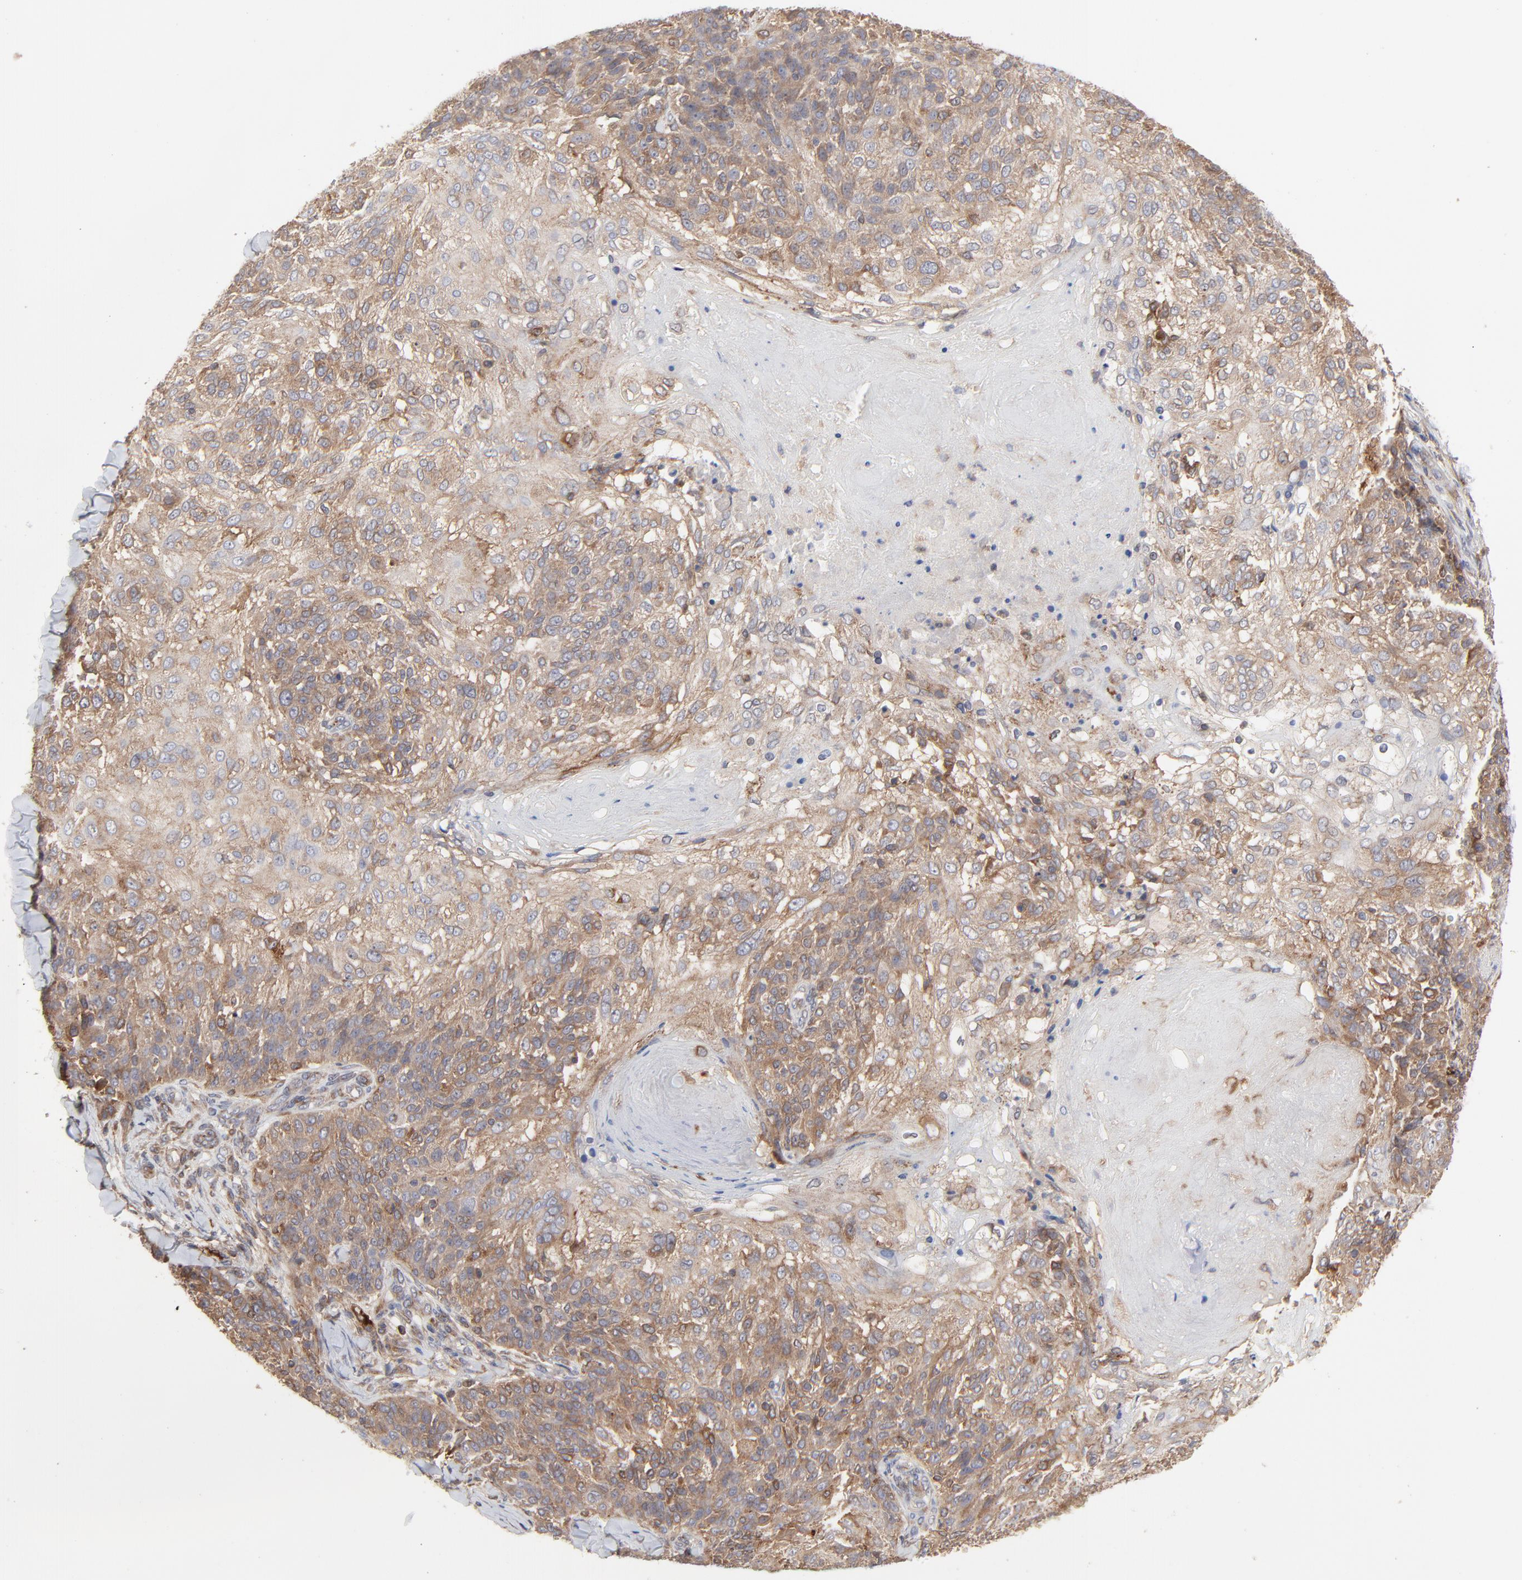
{"staining": {"intensity": "moderate", "quantity": ">75%", "location": "cytoplasmic/membranous"}, "tissue": "skin cancer", "cell_type": "Tumor cells", "image_type": "cancer", "snomed": [{"axis": "morphology", "description": "Normal tissue, NOS"}, {"axis": "morphology", "description": "Squamous cell carcinoma, NOS"}, {"axis": "topography", "description": "Skin"}], "caption": "Moderate cytoplasmic/membranous protein staining is present in approximately >75% of tumor cells in skin cancer.", "gene": "RAB9A", "patient": {"sex": "female", "age": 83}}